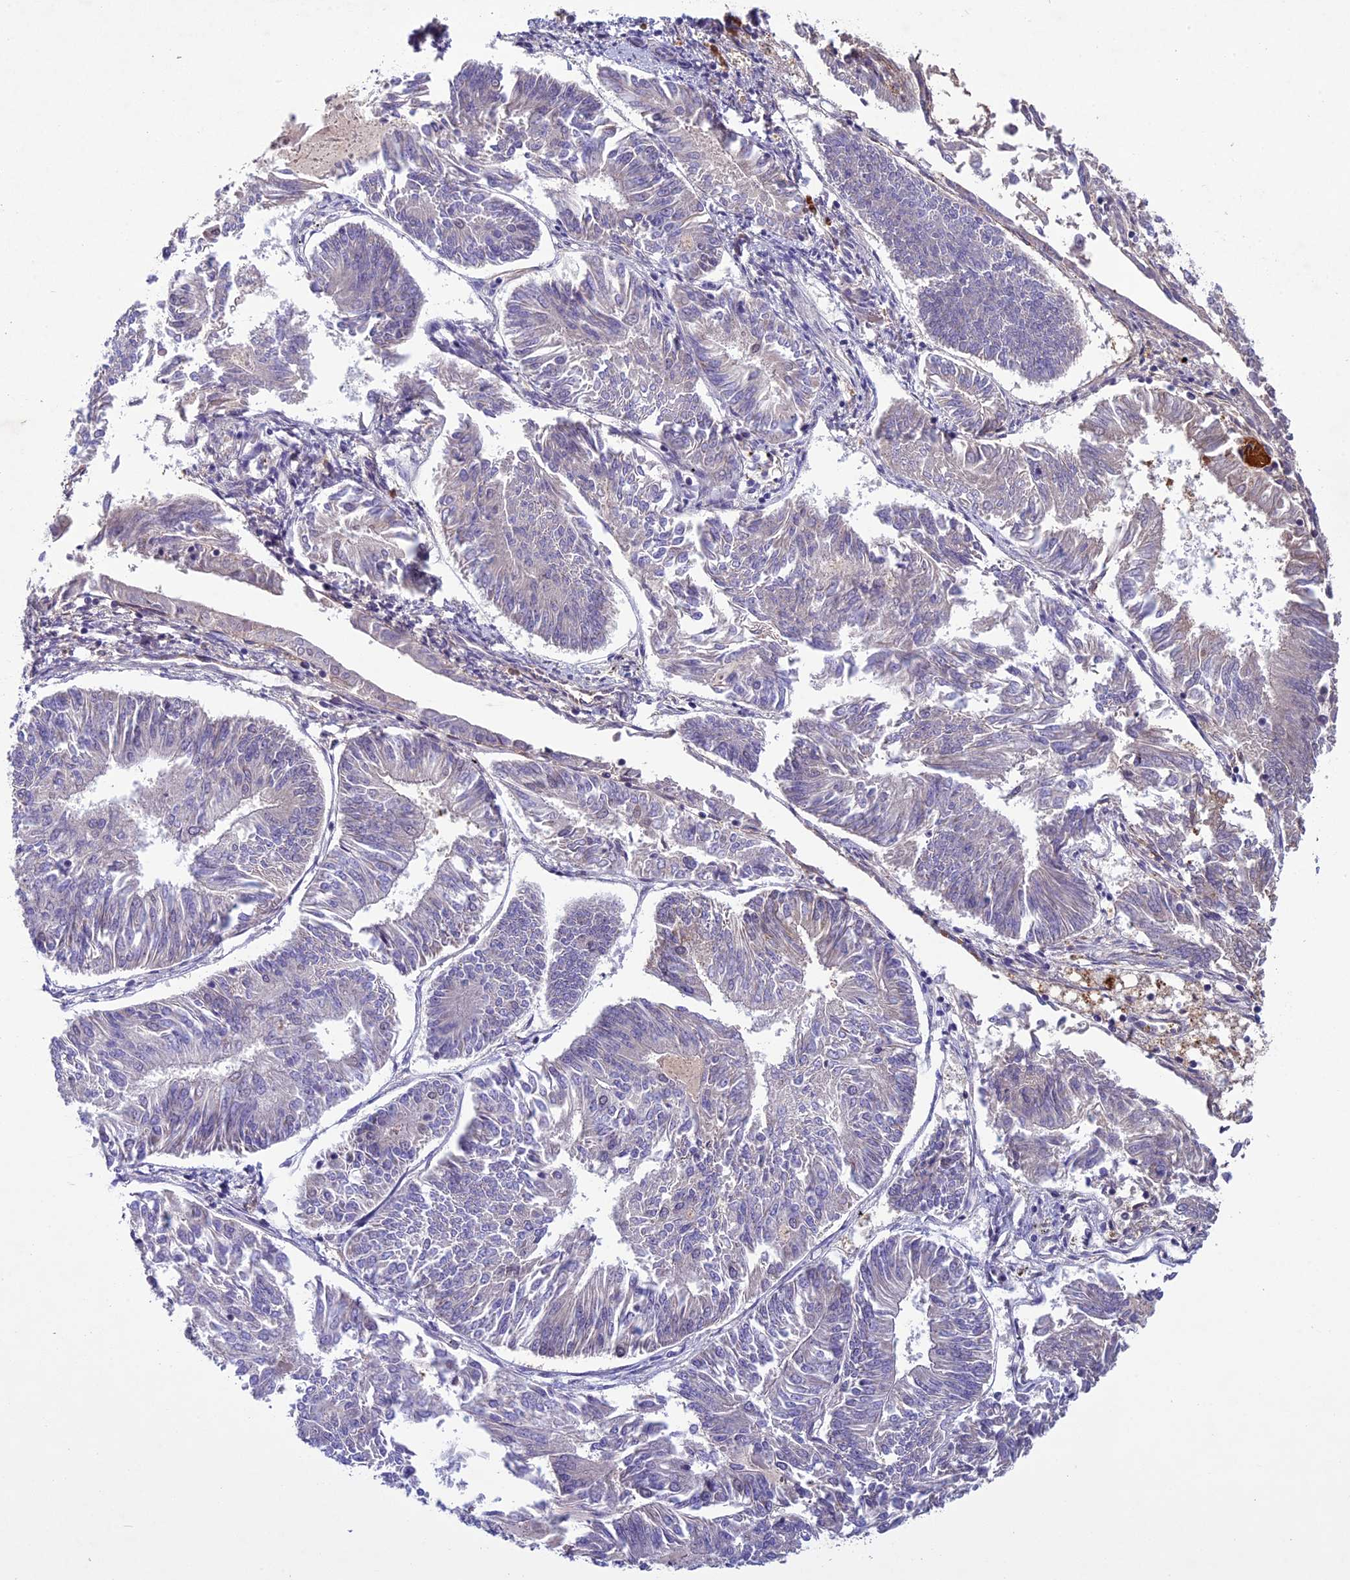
{"staining": {"intensity": "negative", "quantity": "none", "location": "none"}, "tissue": "endometrial cancer", "cell_type": "Tumor cells", "image_type": "cancer", "snomed": [{"axis": "morphology", "description": "Adenocarcinoma, NOS"}, {"axis": "topography", "description": "Endometrium"}], "caption": "This is an IHC histopathology image of adenocarcinoma (endometrial). There is no expression in tumor cells.", "gene": "C3orf70", "patient": {"sex": "female", "age": 58}}